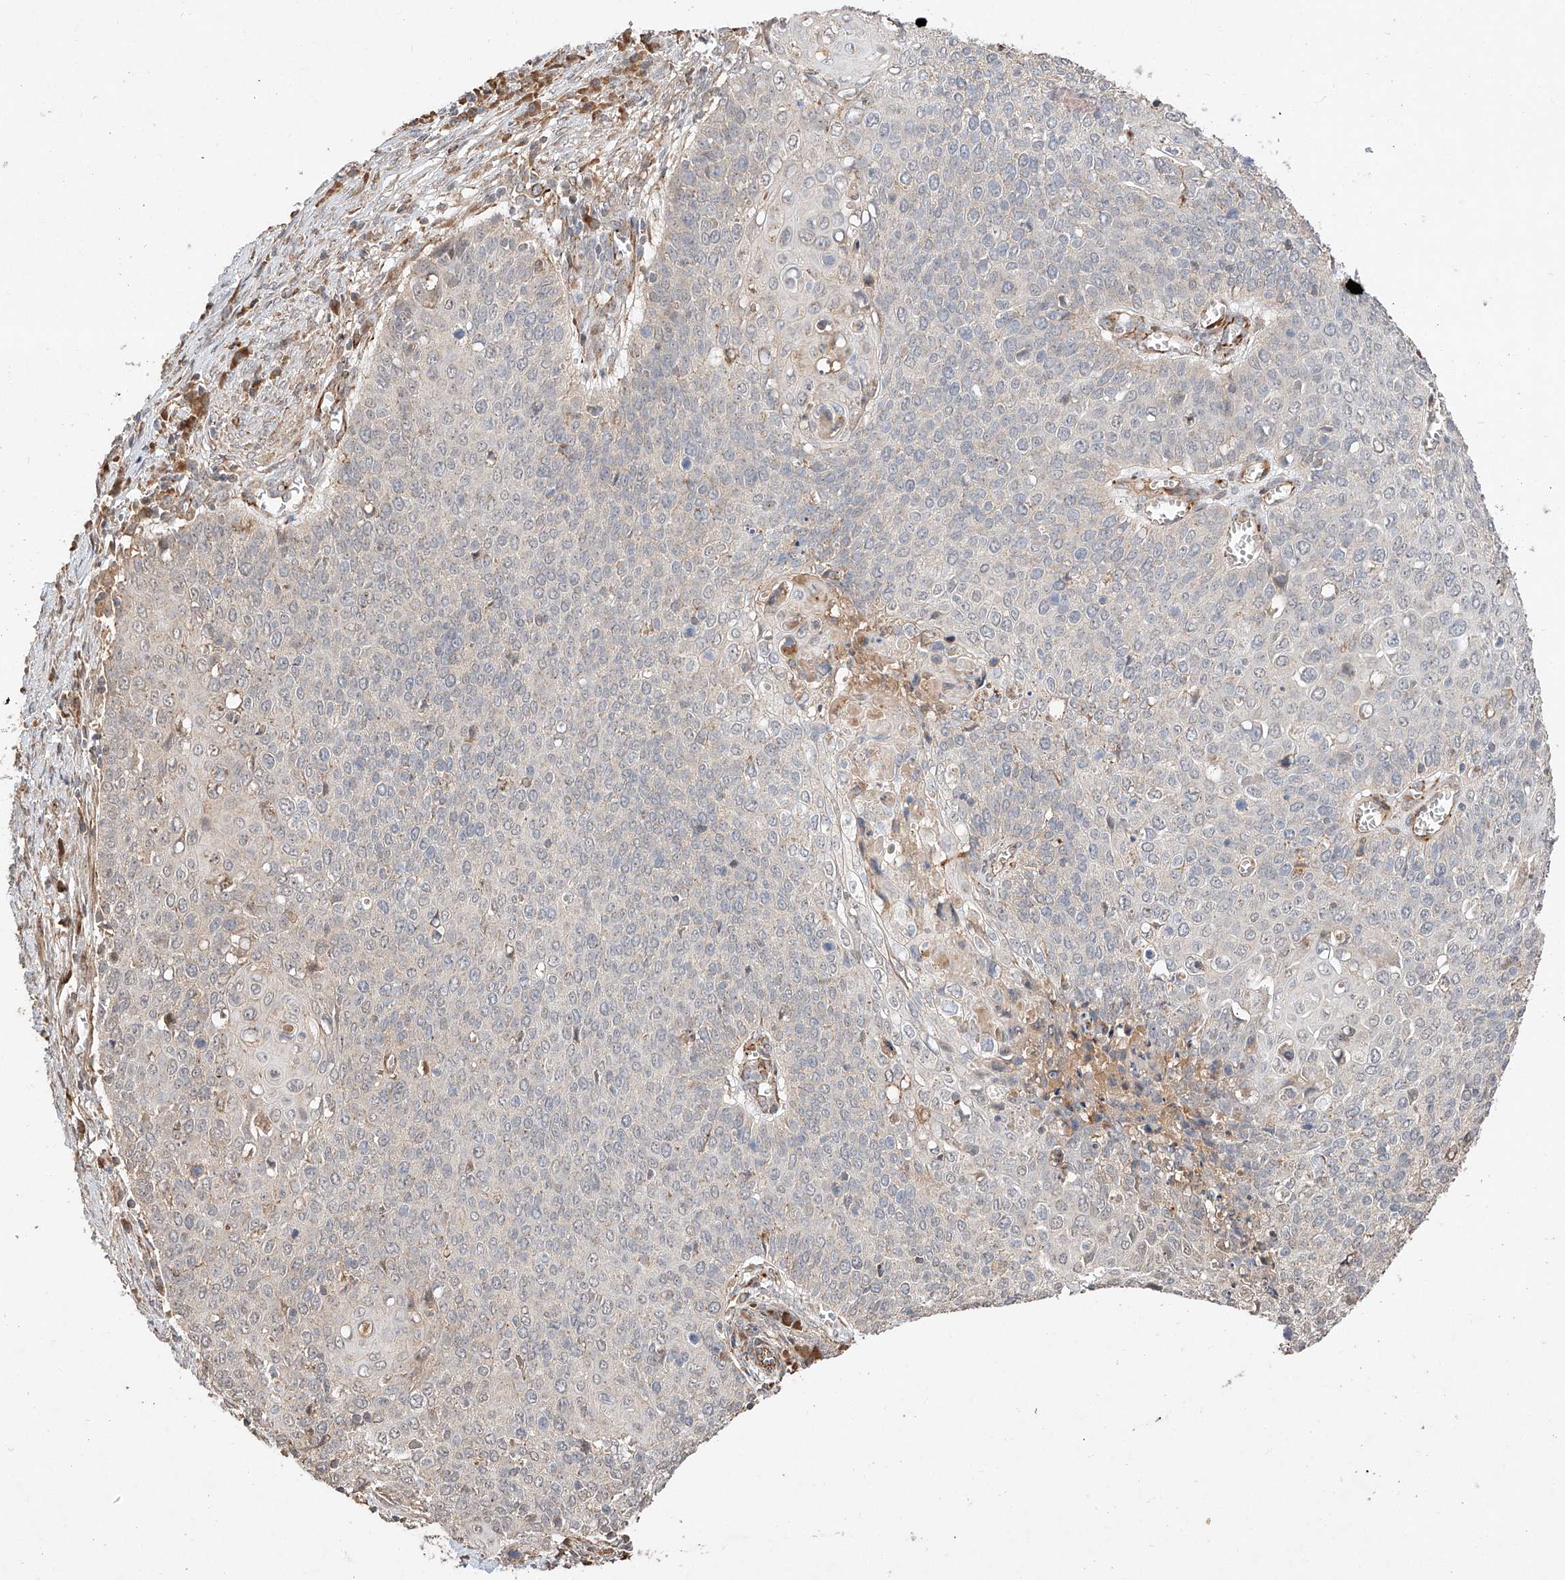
{"staining": {"intensity": "negative", "quantity": "none", "location": "none"}, "tissue": "cervical cancer", "cell_type": "Tumor cells", "image_type": "cancer", "snomed": [{"axis": "morphology", "description": "Squamous cell carcinoma, NOS"}, {"axis": "topography", "description": "Cervix"}], "caption": "There is no significant expression in tumor cells of cervical cancer.", "gene": "SUSD6", "patient": {"sex": "female", "age": 39}}